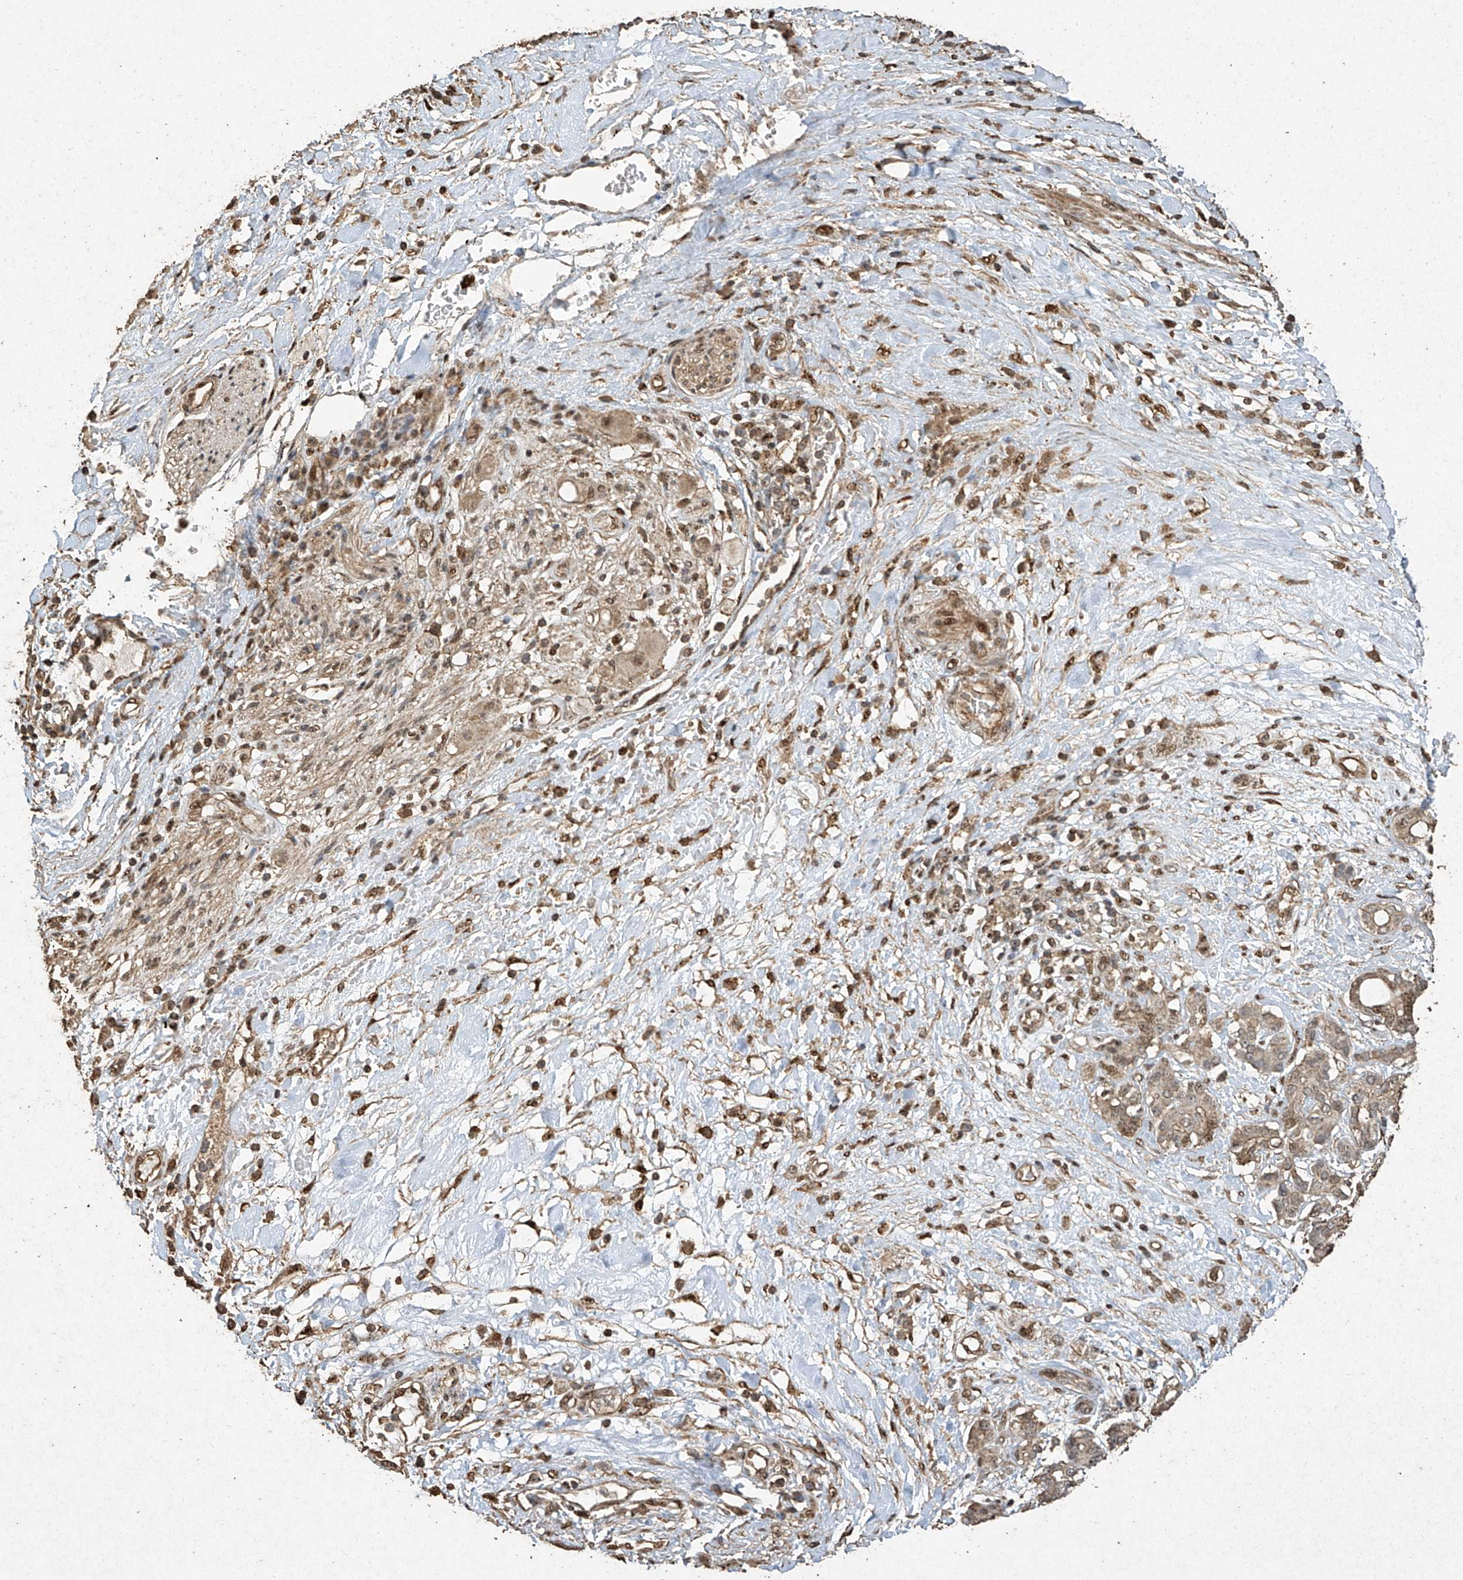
{"staining": {"intensity": "weak", "quantity": "25%-75%", "location": "cytoplasmic/membranous,nuclear"}, "tissue": "pancreatic cancer", "cell_type": "Tumor cells", "image_type": "cancer", "snomed": [{"axis": "morphology", "description": "Adenocarcinoma, NOS"}, {"axis": "topography", "description": "Pancreas"}], "caption": "Immunohistochemical staining of pancreatic adenocarcinoma reveals weak cytoplasmic/membranous and nuclear protein positivity in approximately 25%-75% of tumor cells.", "gene": "ERBB3", "patient": {"sex": "female", "age": 56}}